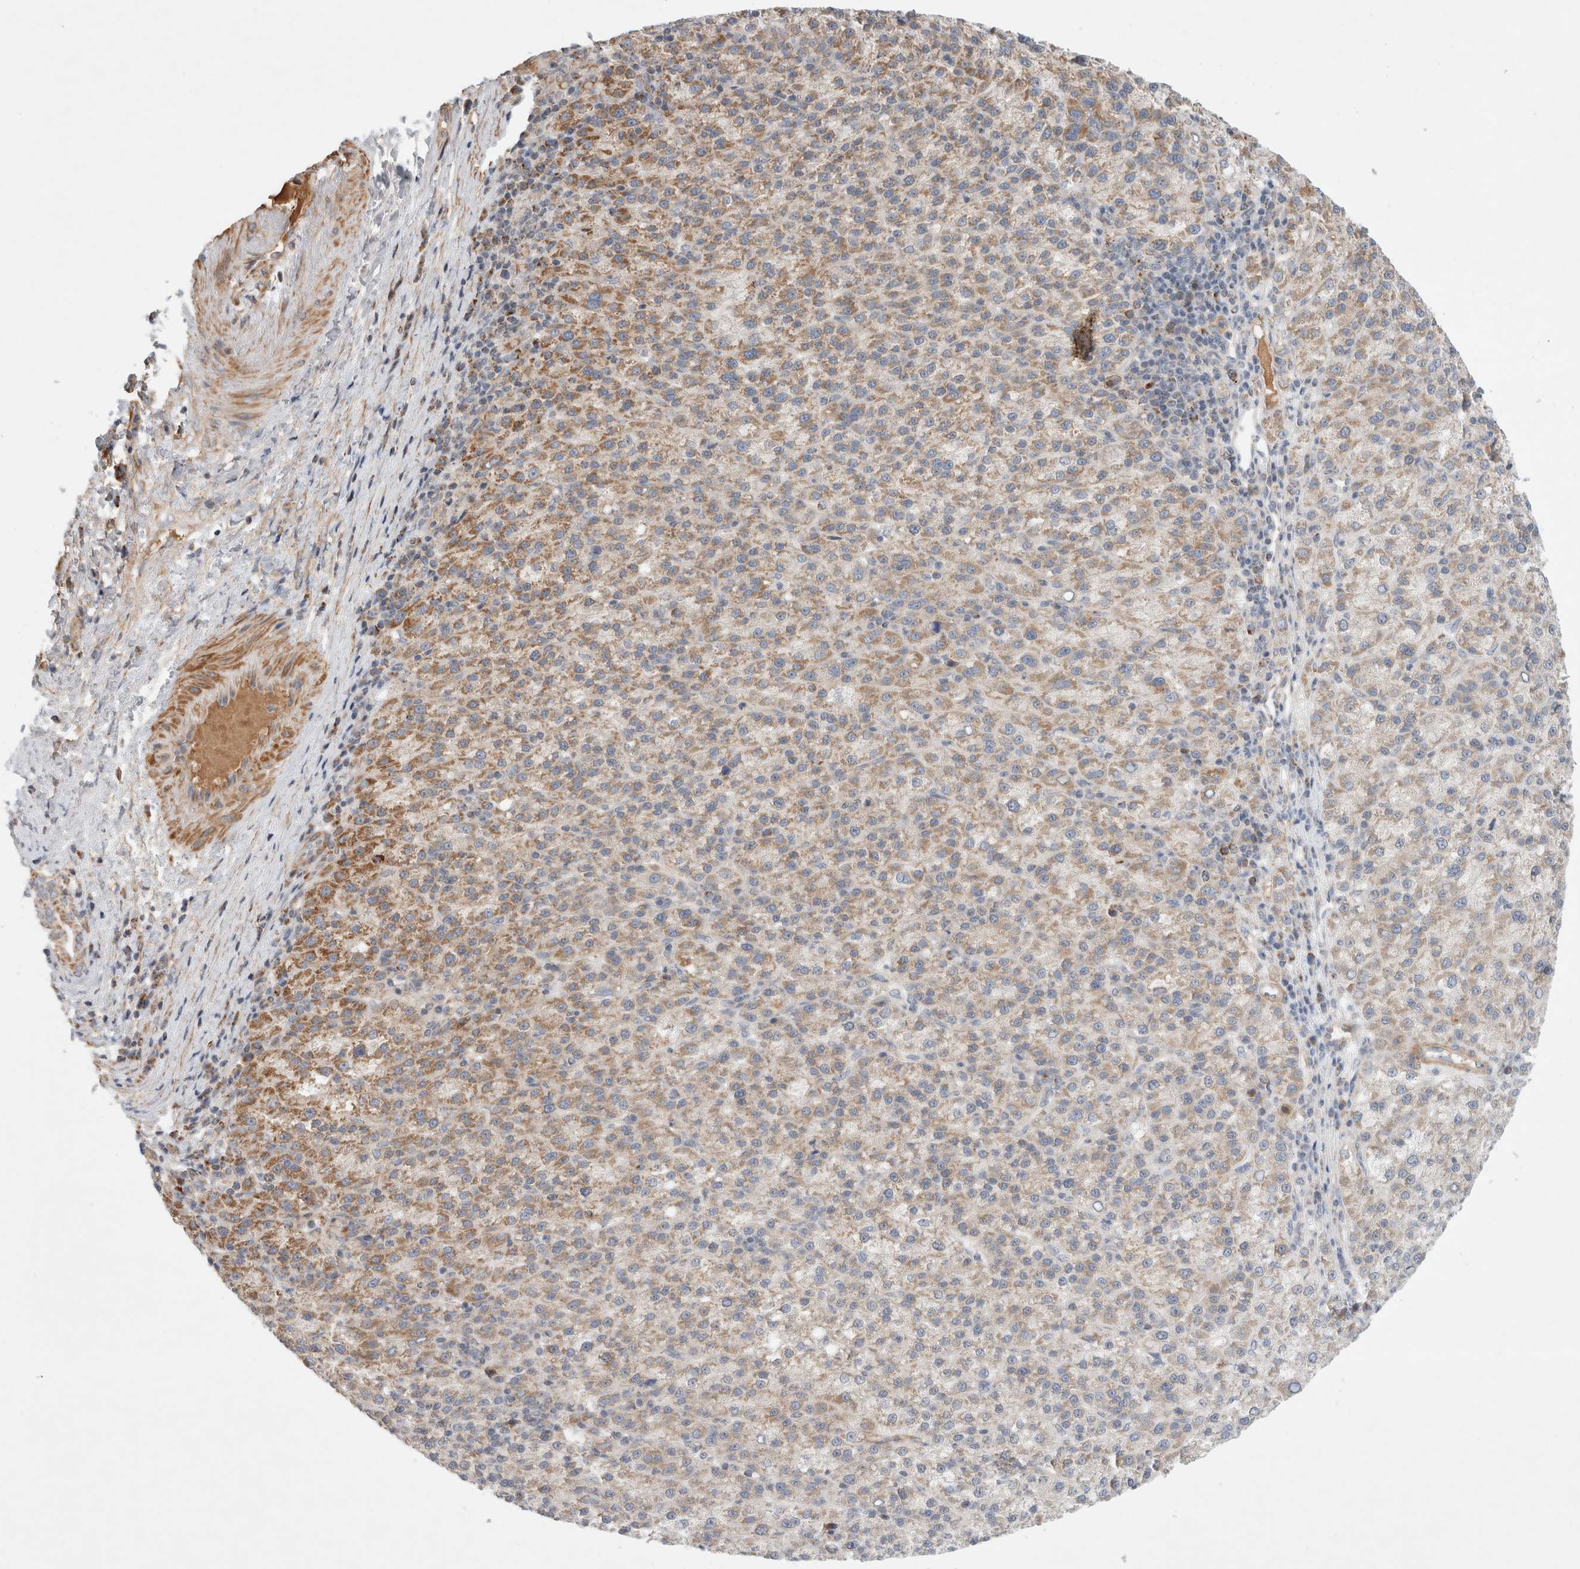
{"staining": {"intensity": "moderate", "quantity": "25%-75%", "location": "cytoplasmic/membranous"}, "tissue": "liver cancer", "cell_type": "Tumor cells", "image_type": "cancer", "snomed": [{"axis": "morphology", "description": "Carcinoma, Hepatocellular, NOS"}, {"axis": "topography", "description": "Liver"}], "caption": "High-magnification brightfield microscopy of liver cancer (hepatocellular carcinoma) stained with DAB (3,3'-diaminobenzidine) (brown) and counterstained with hematoxylin (blue). tumor cells exhibit moderate cytoplasmic/membranous staining is identified in approximately25%-75% of cells.", "gene": "MRPS28", "patient": {"sex": "female", "age": 58}}